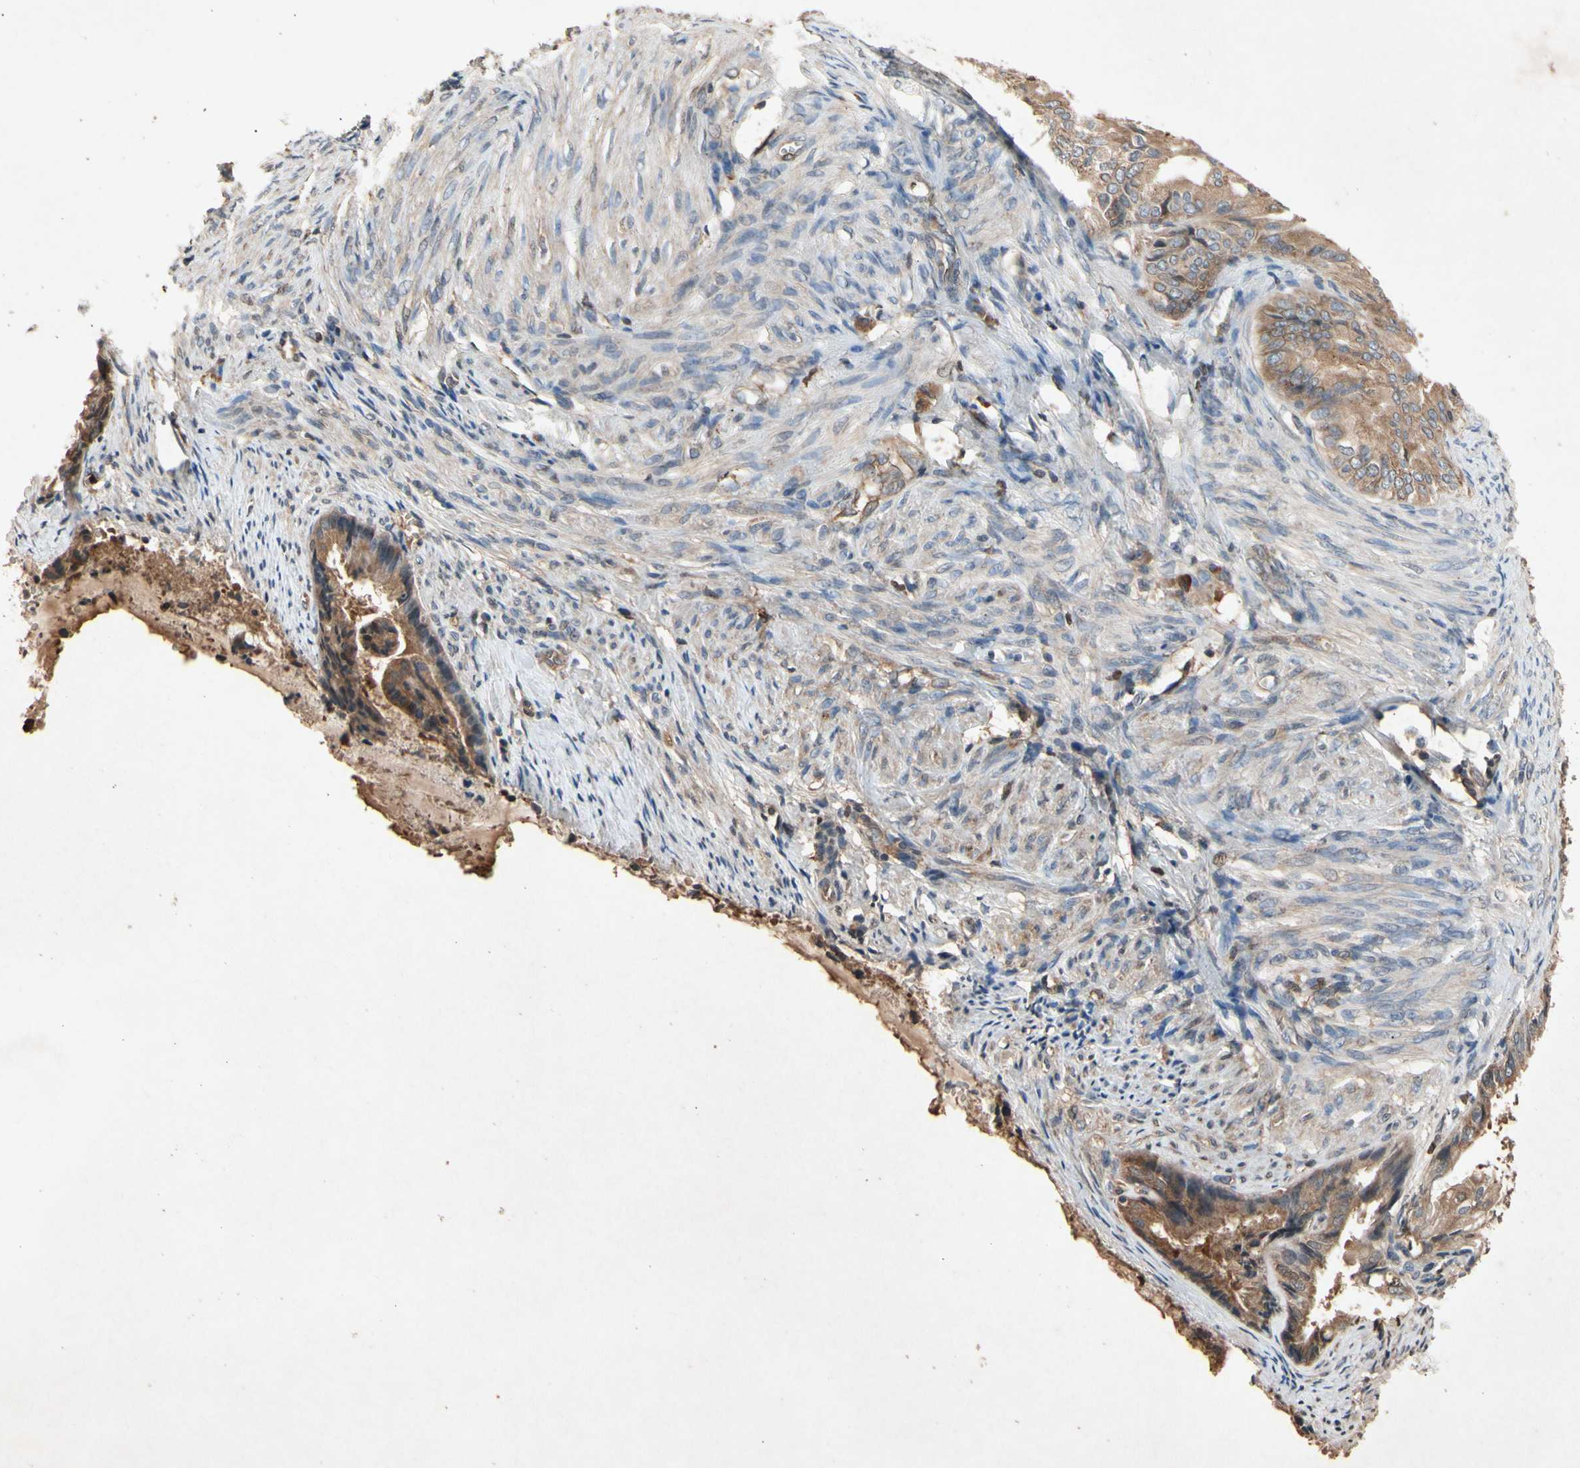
{"staining": {"intensity": "moderate", "quantity": ">75%", "location": "cytoplasmic/membranous"}, "tissue": "endometrial cancer", "cell_type": "Tumor cells", "image_type": "cancer", "snomed": [{"axis": "morphology", "description": "Adenocarcinoma, NOS"}, {"axis": "topography", "description": "Endometrium"}], "caption": "The immunohistochemical stain highlights moderate cytoplasmic/membranous expression in tumor cells of endometrial adenocarcinoma tissue.", "gene": "PRDX4", "patient": {"sex": "female", "age": 86}}